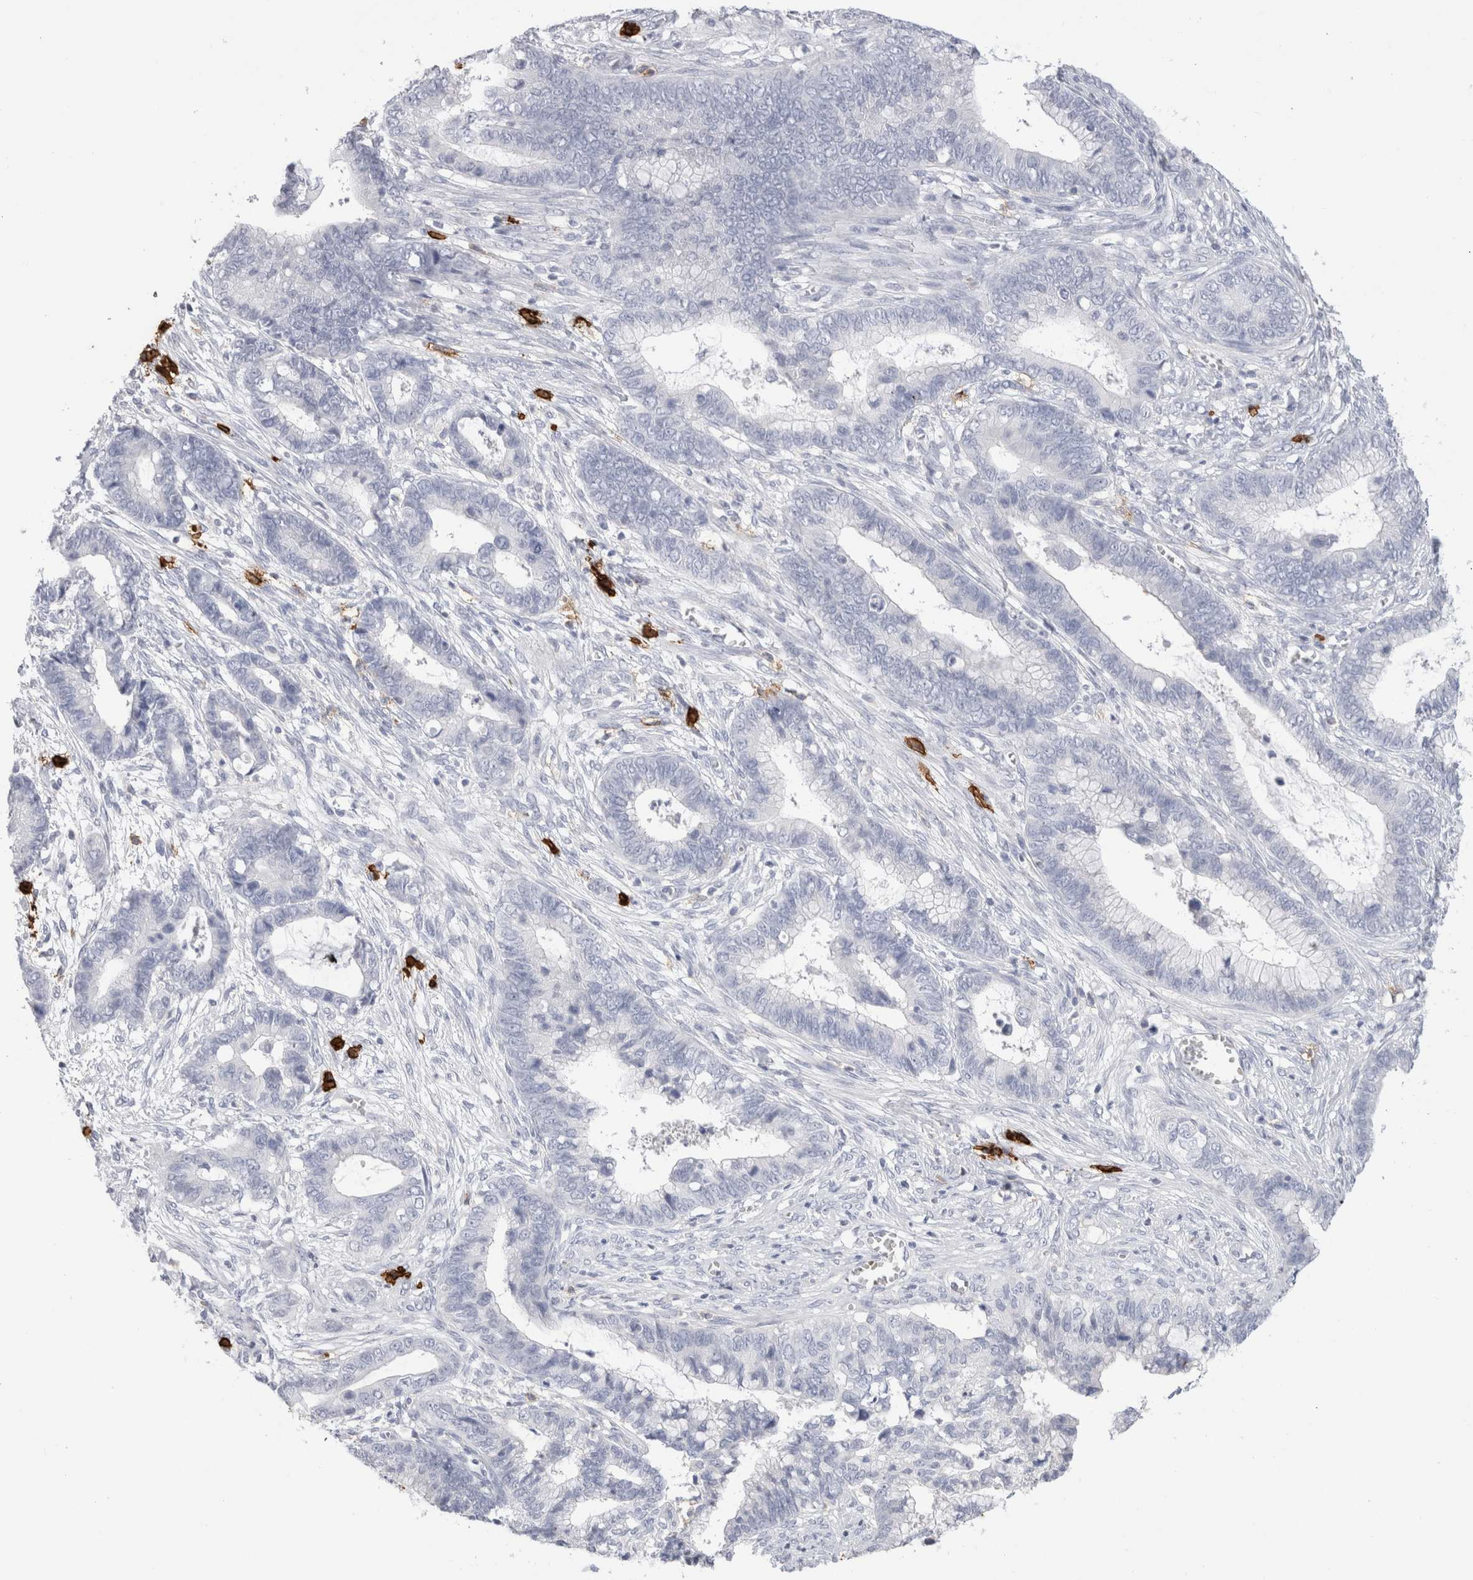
{"staining": {"intensity": "negative", "quantity": "none", "location": "none"}, "tissue": "cervical cancer", "cell_type": "Tumor cells", "image_type": "cancer", "snomed": [{"axis": "morphology", "description": "Adenocarcinoma, NOS"}, {"axis": "topography", "description": "Cervix"}], "caption": "IHC micrograph of neoplastic tissue: human cervical adenocarcinoma stained with DAB (3,3'-diaminobenzidine) shows no significant protein expression in tumor cells.", "gene": "CD38", "patient": {"sex": "female", "age": 44}}